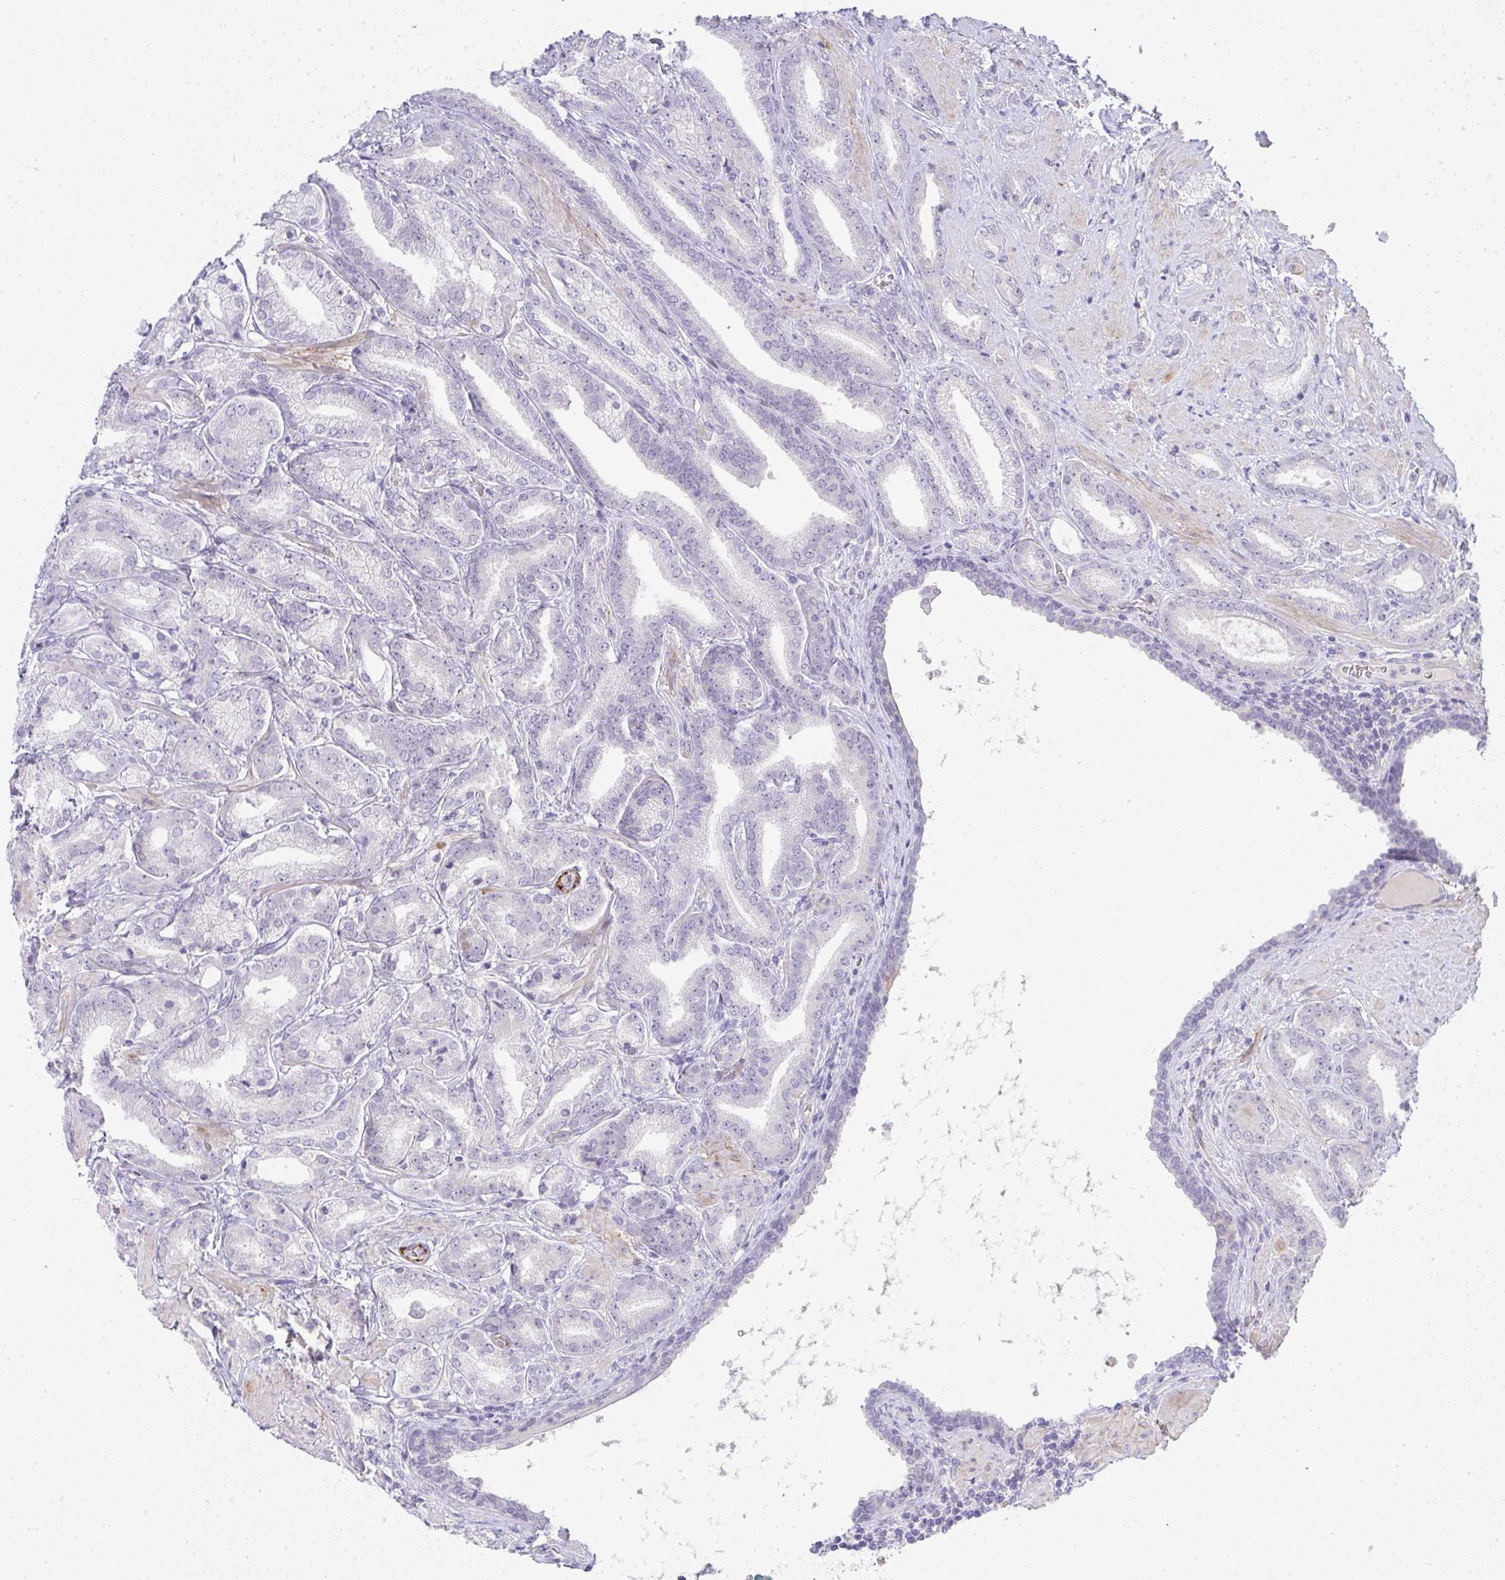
{"staining": {"intensity": "negative", "quantity": "none", "location": "none"}, "tissue": "prostate cancer", "cell_type": "Tumor cells", "image_type": "cancer", "snomed": [{"axis": "morphology", "description": "Adenocarcinoma, High grade"}, {"axis": "topography", "description": "Prostate"}], "caption": "Adenocarcinoma (high-grade) (prostate) was stained to show a protein in brown. There is no significant positivity in tumor cells.", "gene": "UBE2S", "patient": {"sex": "male", "age": 56}}